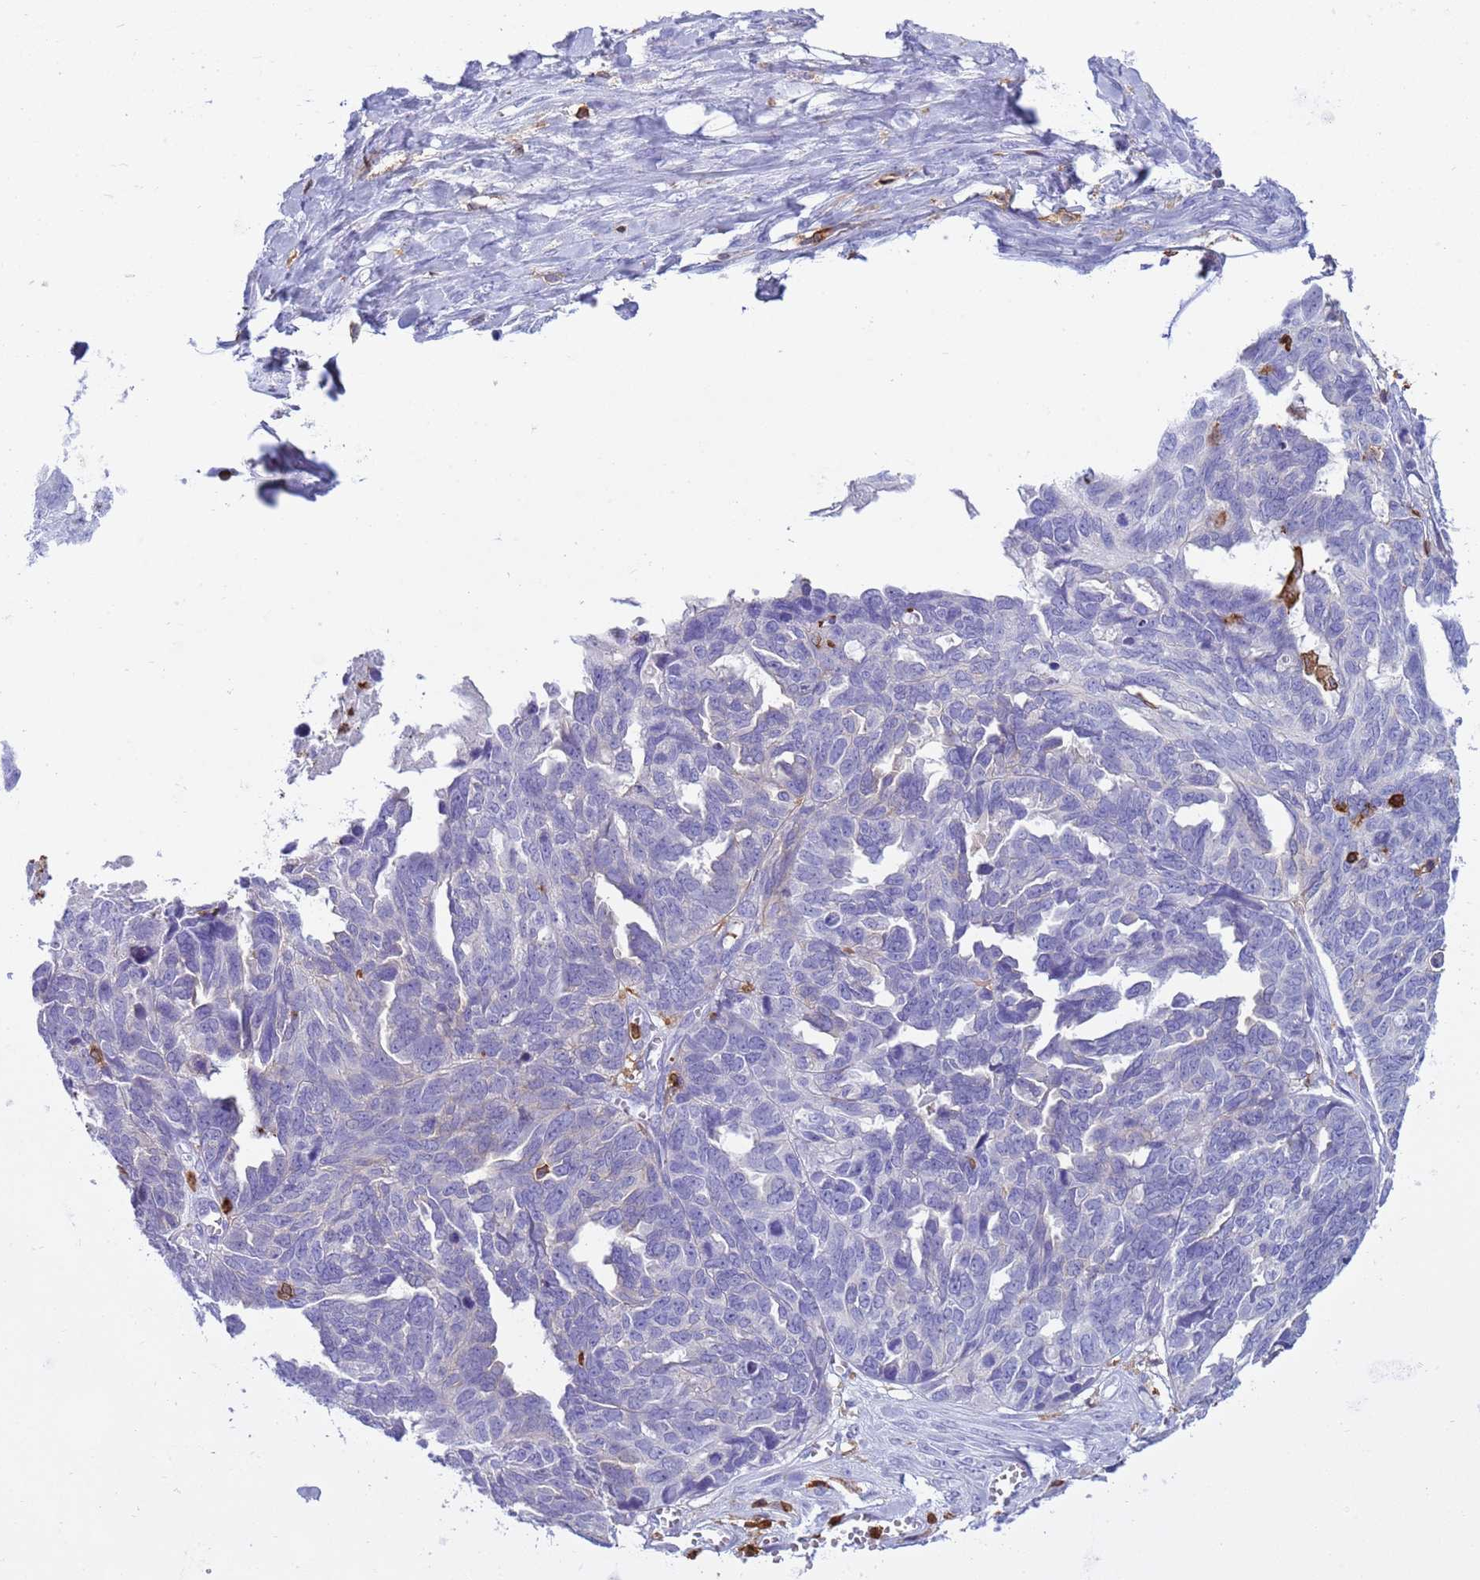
{"staining": {"intensity": "negative", "quantity": "none", "location": "none"}, "tissue": "ovarian cancer", "cell_type": "Tumor cells", "image_type": "cancer", "snomed": [{"axis": "morphology", "description": "Cystadenocarcinoma, serous, NOS"}, {"axis": "topography", "description": "Ovary"}], "caption": "Tumor cells are negative for brown protein staining in ovarian cancer.", "gene": "IRF5", "patient": {"sex": "female", "age": 79}}